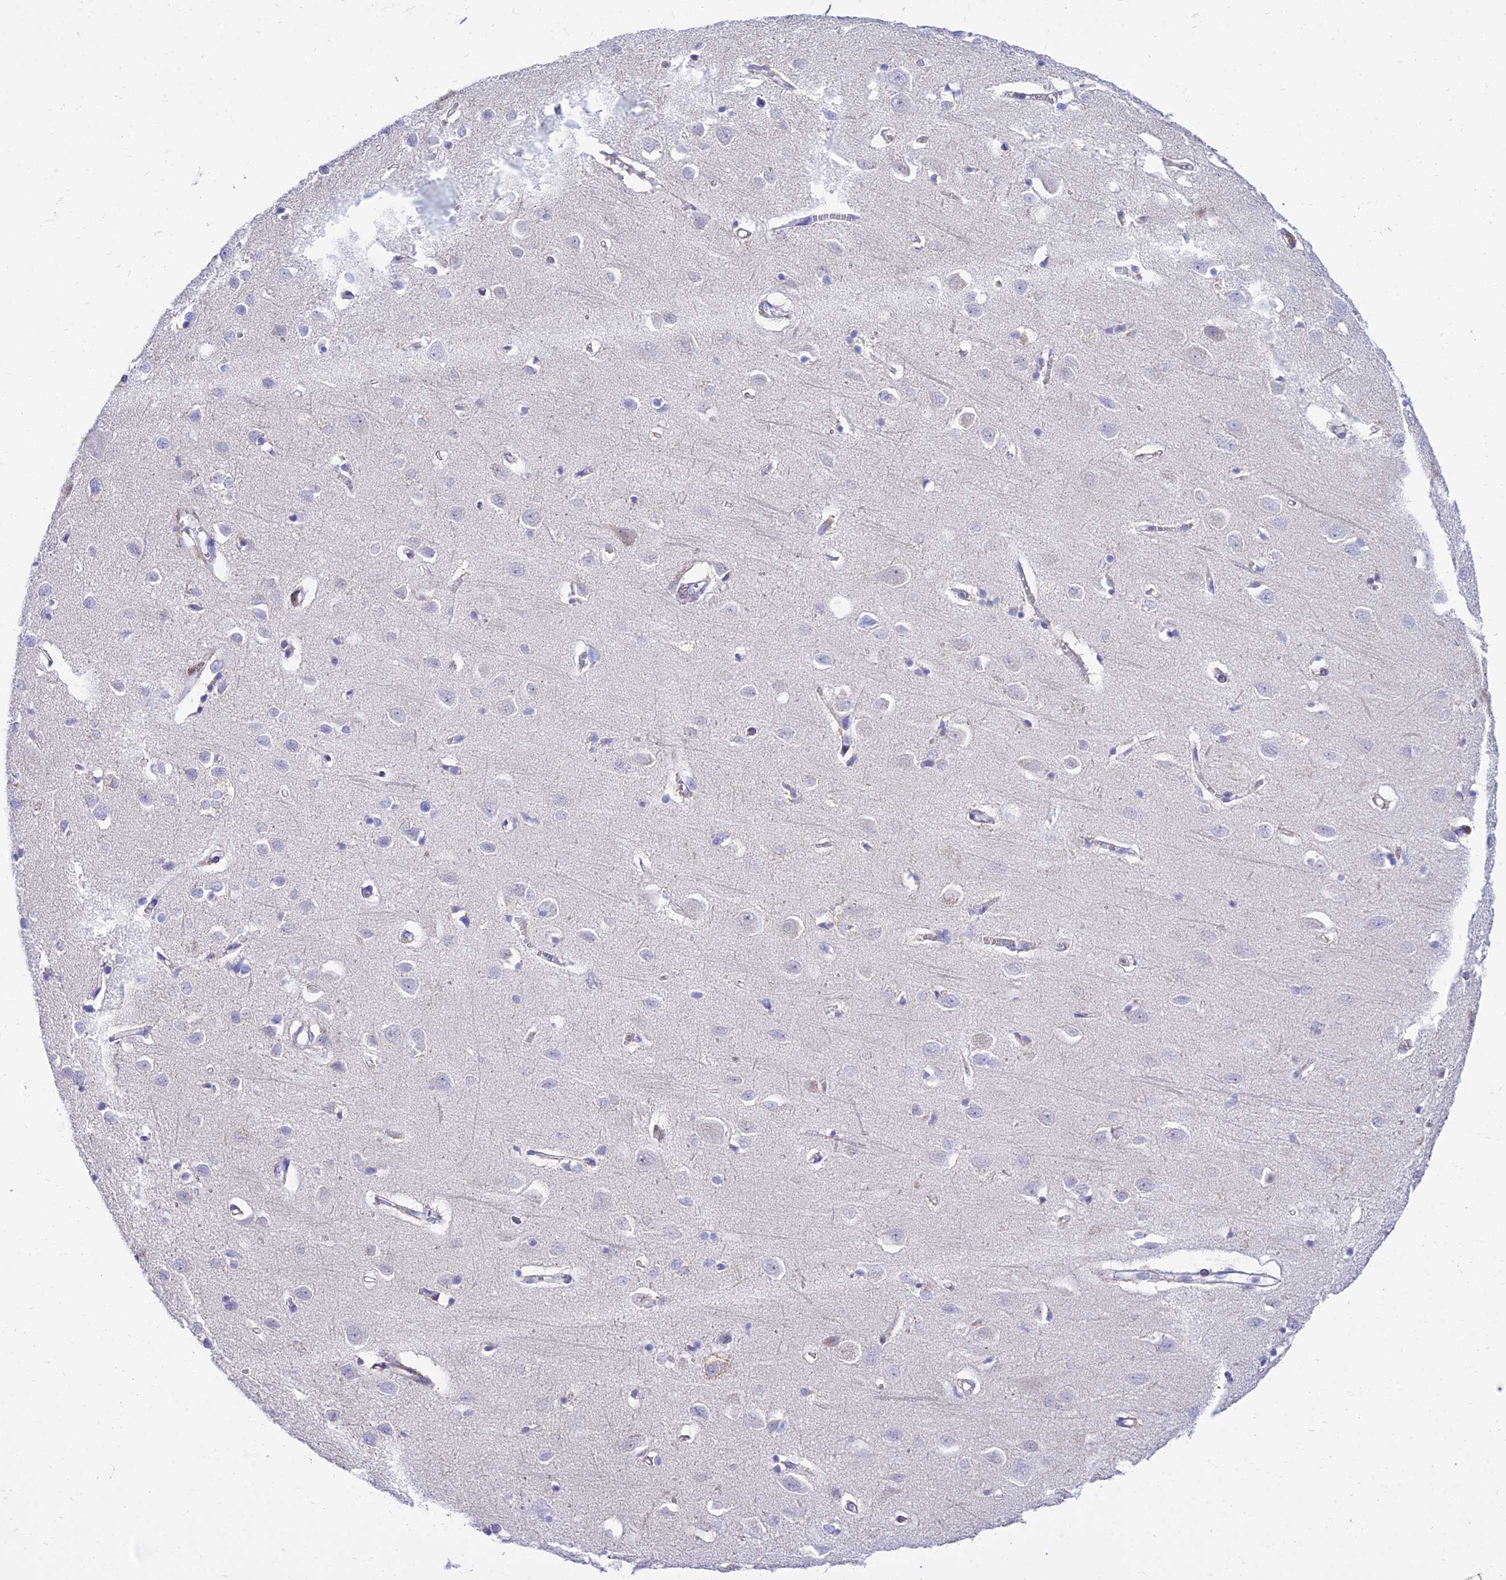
{"staining": {"intensity": "negative", "quantity": "none", "location": "none"}, "tissue": "cerebral cortex", "cell_type": "Endothelial cells", "image_type": "normal", "snomed": [{"axis": "morphology", "description": "Normal tissue, NOS"}, {"axis": "topography", "description": "Cerebral cortex"}], "caption": "Immunohistochemistry (IHC) histopathology image of normal human cerebral cortex stained for a protein (brown), which exhibits no expression in endothelial cells.", "gene": "PKN3", "patient": {"sex": "female", "age": 64}}